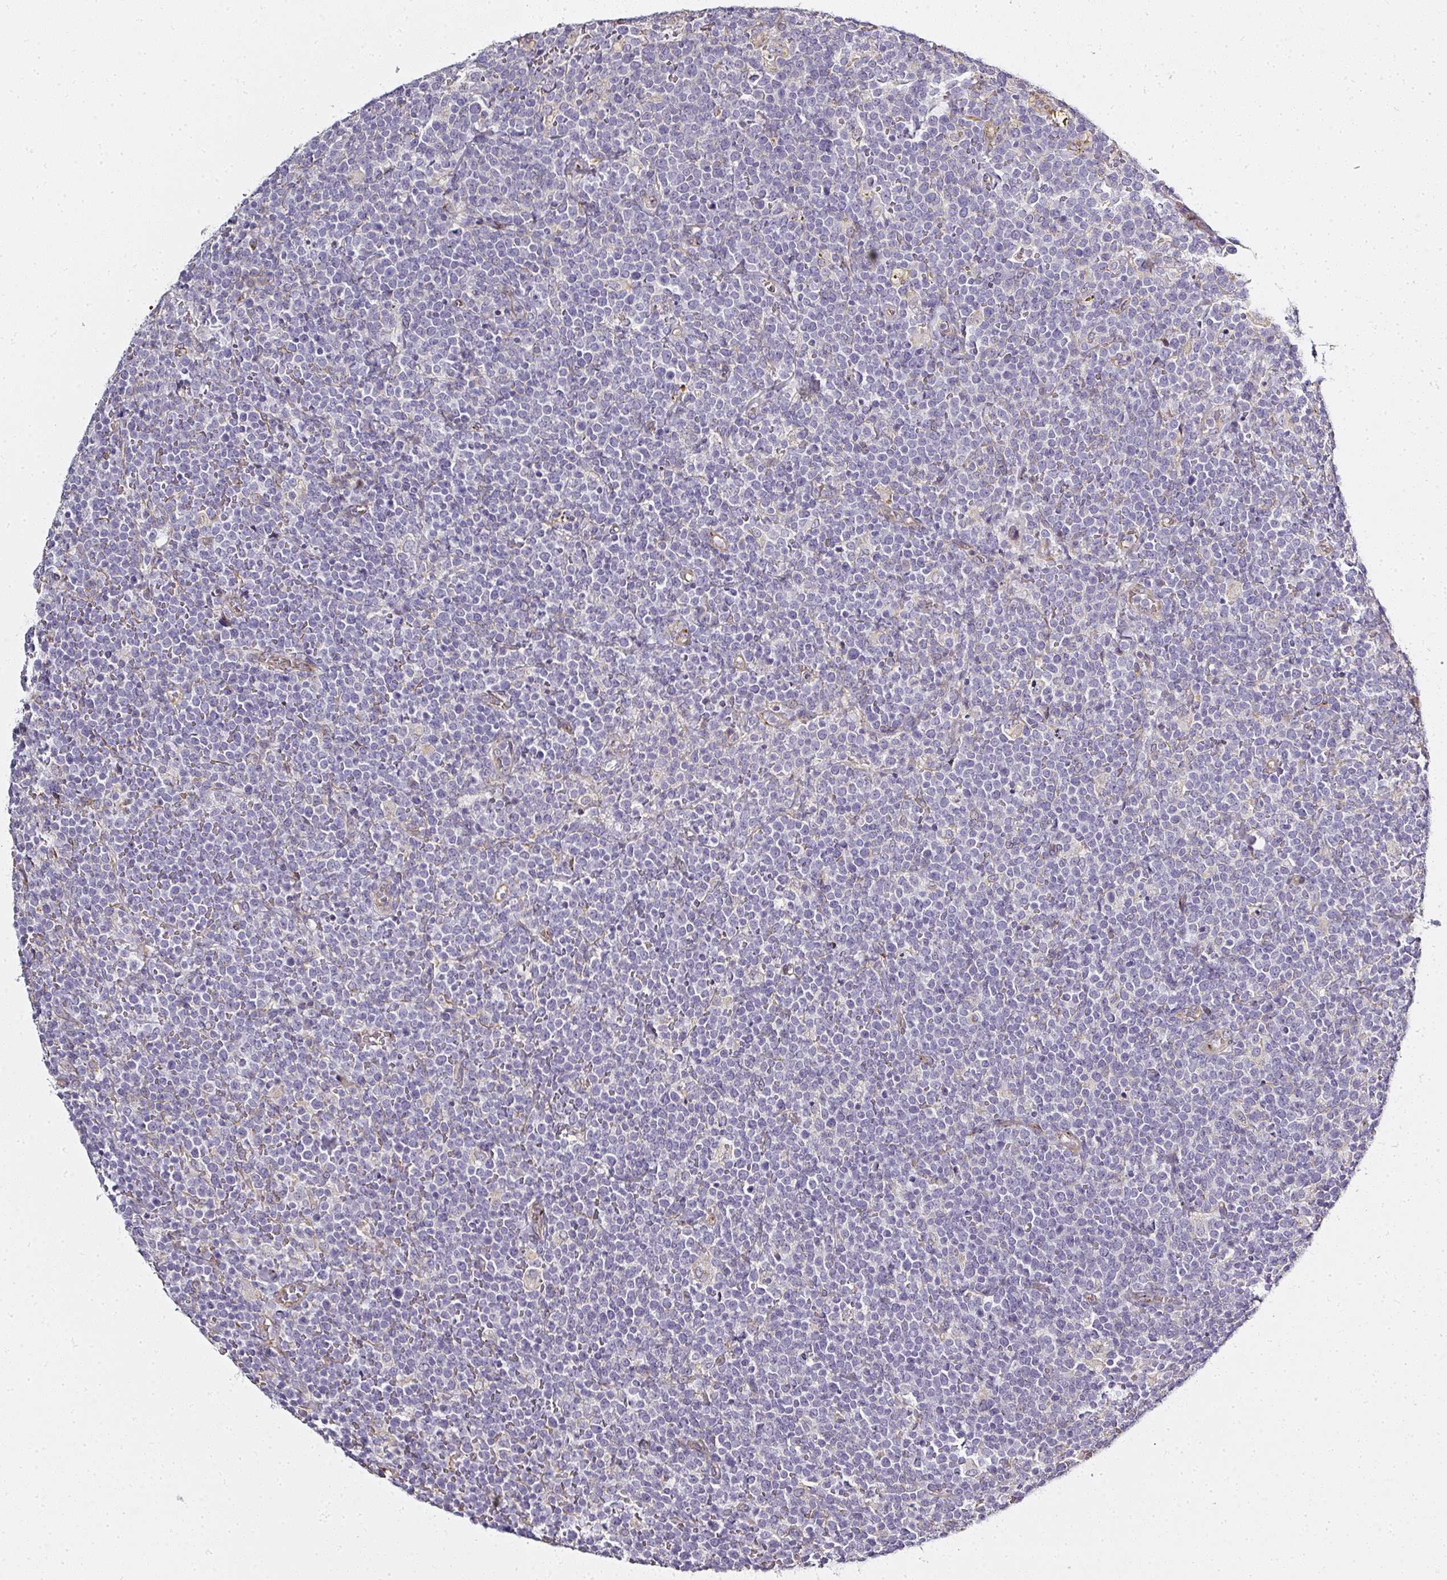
{"staining": {"intensity": "negative", "quantity": "none", "location": "none"}, "tissue": "lymphoma", "cell_type": "Tumor cells", "image_type": "cancer", "snomed": [{"axis": "morphology", "description": "Malignant lymphoma, non-Hodgkin's type, High grade"}, {"axis": "topography", "description": "Lymph node"}], "caption": "High magnification brightfield microscopy of malignant lymphoma, non-Hodgkin's type (high-grade) stained with DAB (3,3'-diaminobenzidine) (brown) and counterstained with hematoxylin (blue): tumor cells show no significant positivity. Brightfield microscopy of immunohistochemistry (IHC) stained with DAB (brown) and hematoxylin (blue), captured at high magnification.", "gene": "ATP8B2", "patient": {"sex": "male", "age": 61}}